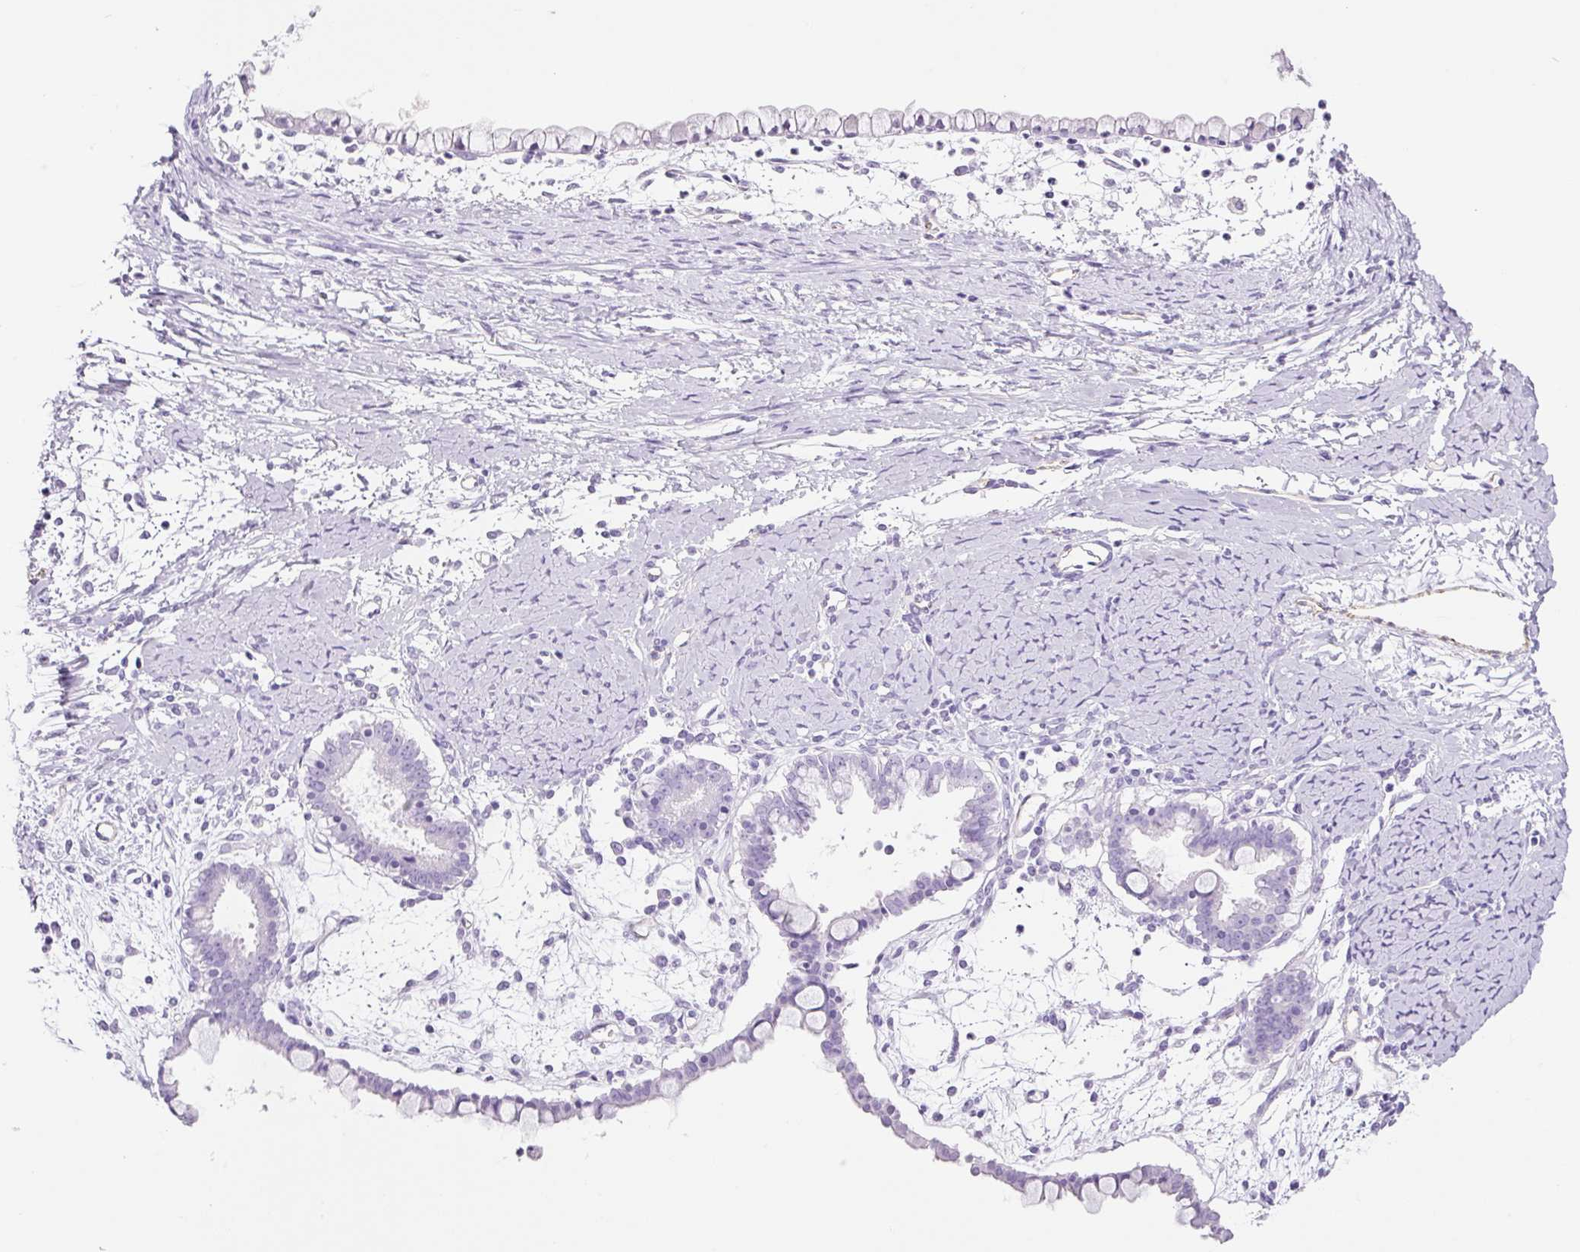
{"staining": {"intensity": "negative", "quantity": "none", "location": "none"}, "tissue": "ovarian cancer", "cell_type": "Tumor cells", "image_type": "cancer", "snomed": [{"axis": "morphology", "description": "Cystadenocarcinoma, mucinous, NOS"}, {"axis": "topography", "description": "Ovary"}], "caption": "An image of human mucinous cystadenocarcinoma (ovarian) is negative for staining in tumor cells. The staining was performed using DAB to visualize the protein expression in brown, while the nuclei were stained in blue with hematoxylin (Magnification: 20x).", "gene": "ADSS1", "patient": {"sex": "female", "age": 61}}